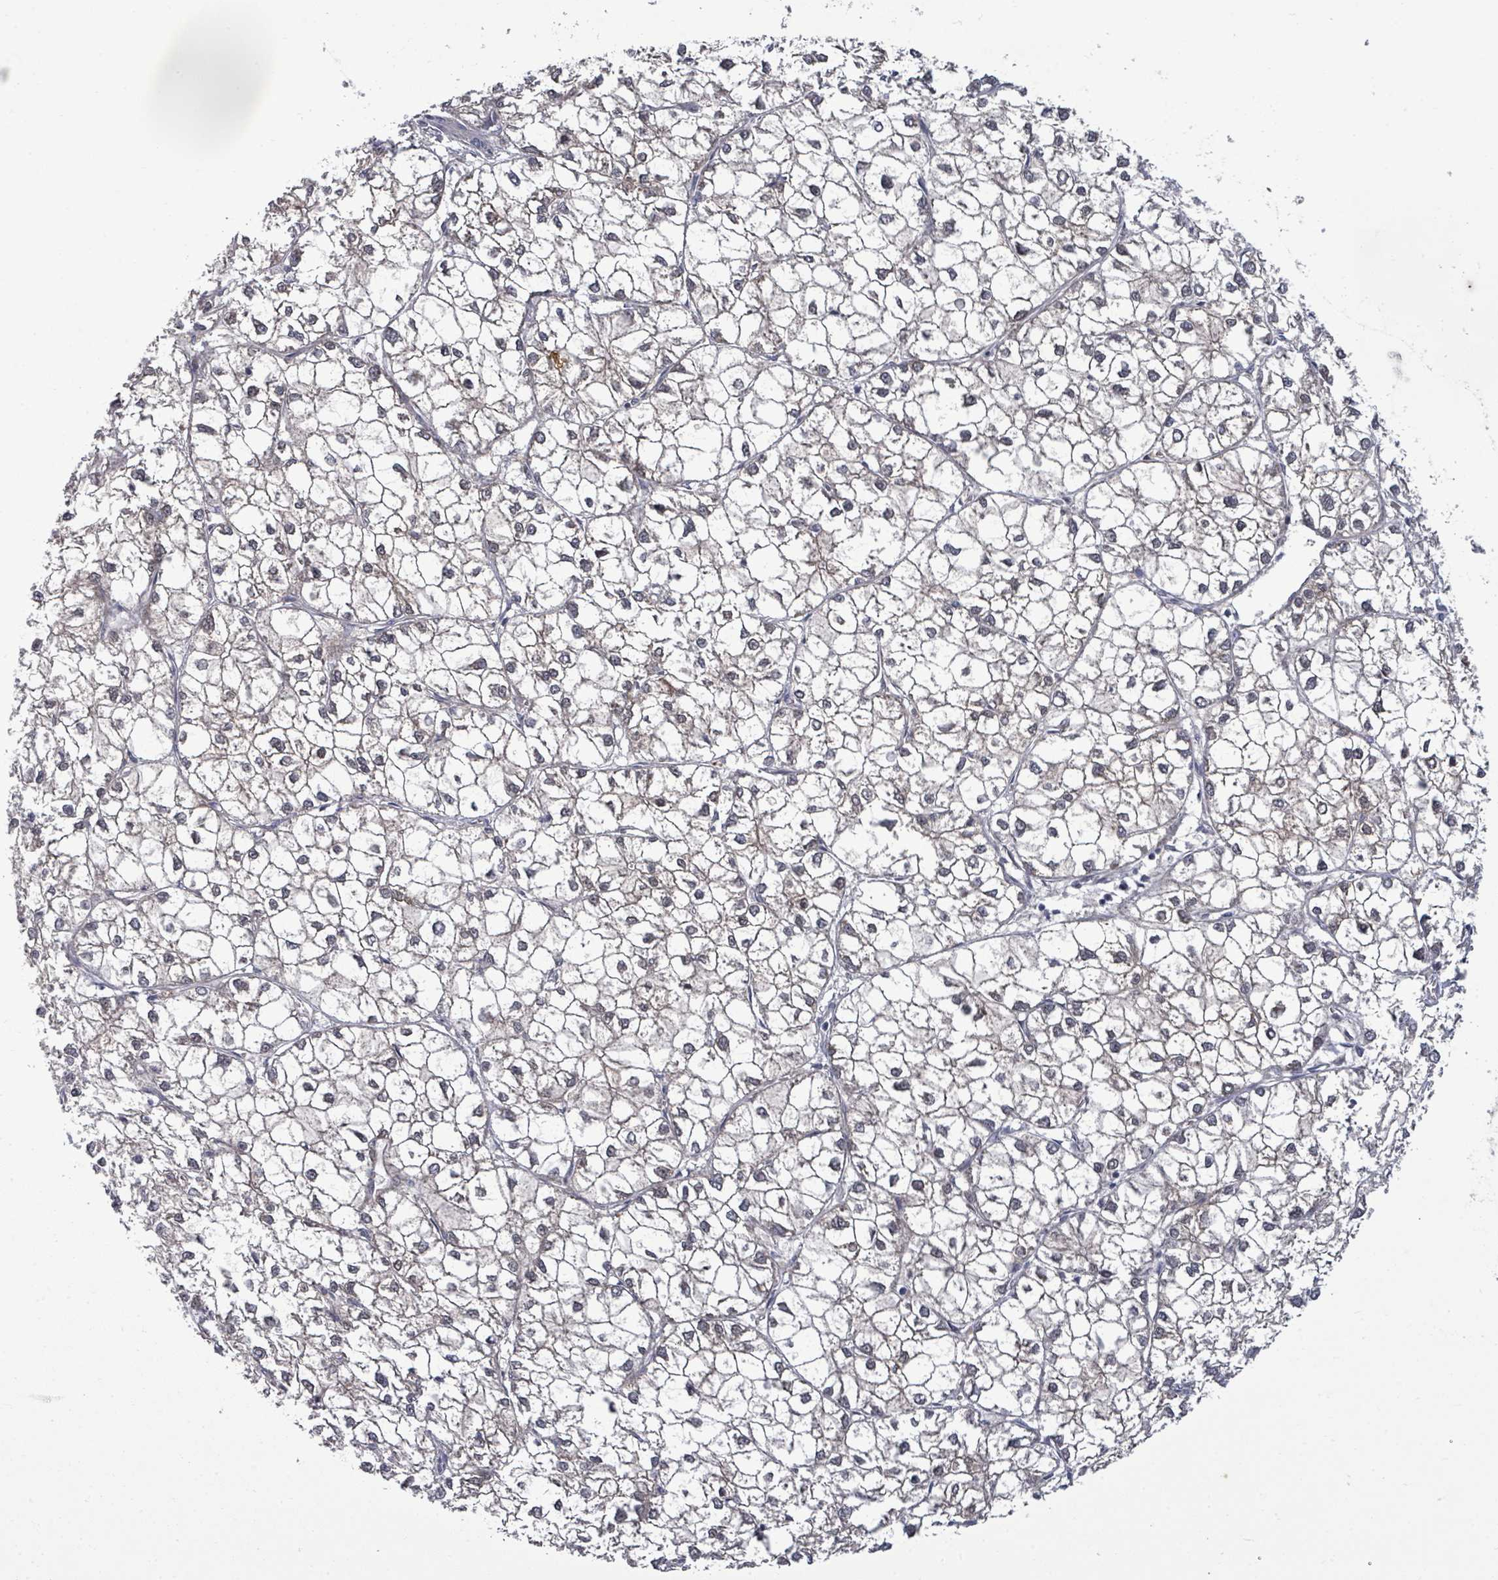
{"staining": {"intensity": "weak", "quantity": ">75%", "location": "cytoplasmic/membranous"}, "tissue": "liver cancer", "cell_type": "Tumor cells", "image_type": "cancer", "snomed": [{"axis": "morphology", "description": "Carcinoma, Hepatocellular, NOS"}, {"axis": "topography", "description": "Liver"}], "caption": "Immunohistochemistry photomicrograph of hepatocellular carcinoma (liver) stained for a protein (brown), which shows low levels of weak cytoplasmic/membranous positivity in about >75% of tumor cells.", "gene": "ASB12", "patient": {"sex": "female", "age": 43}}